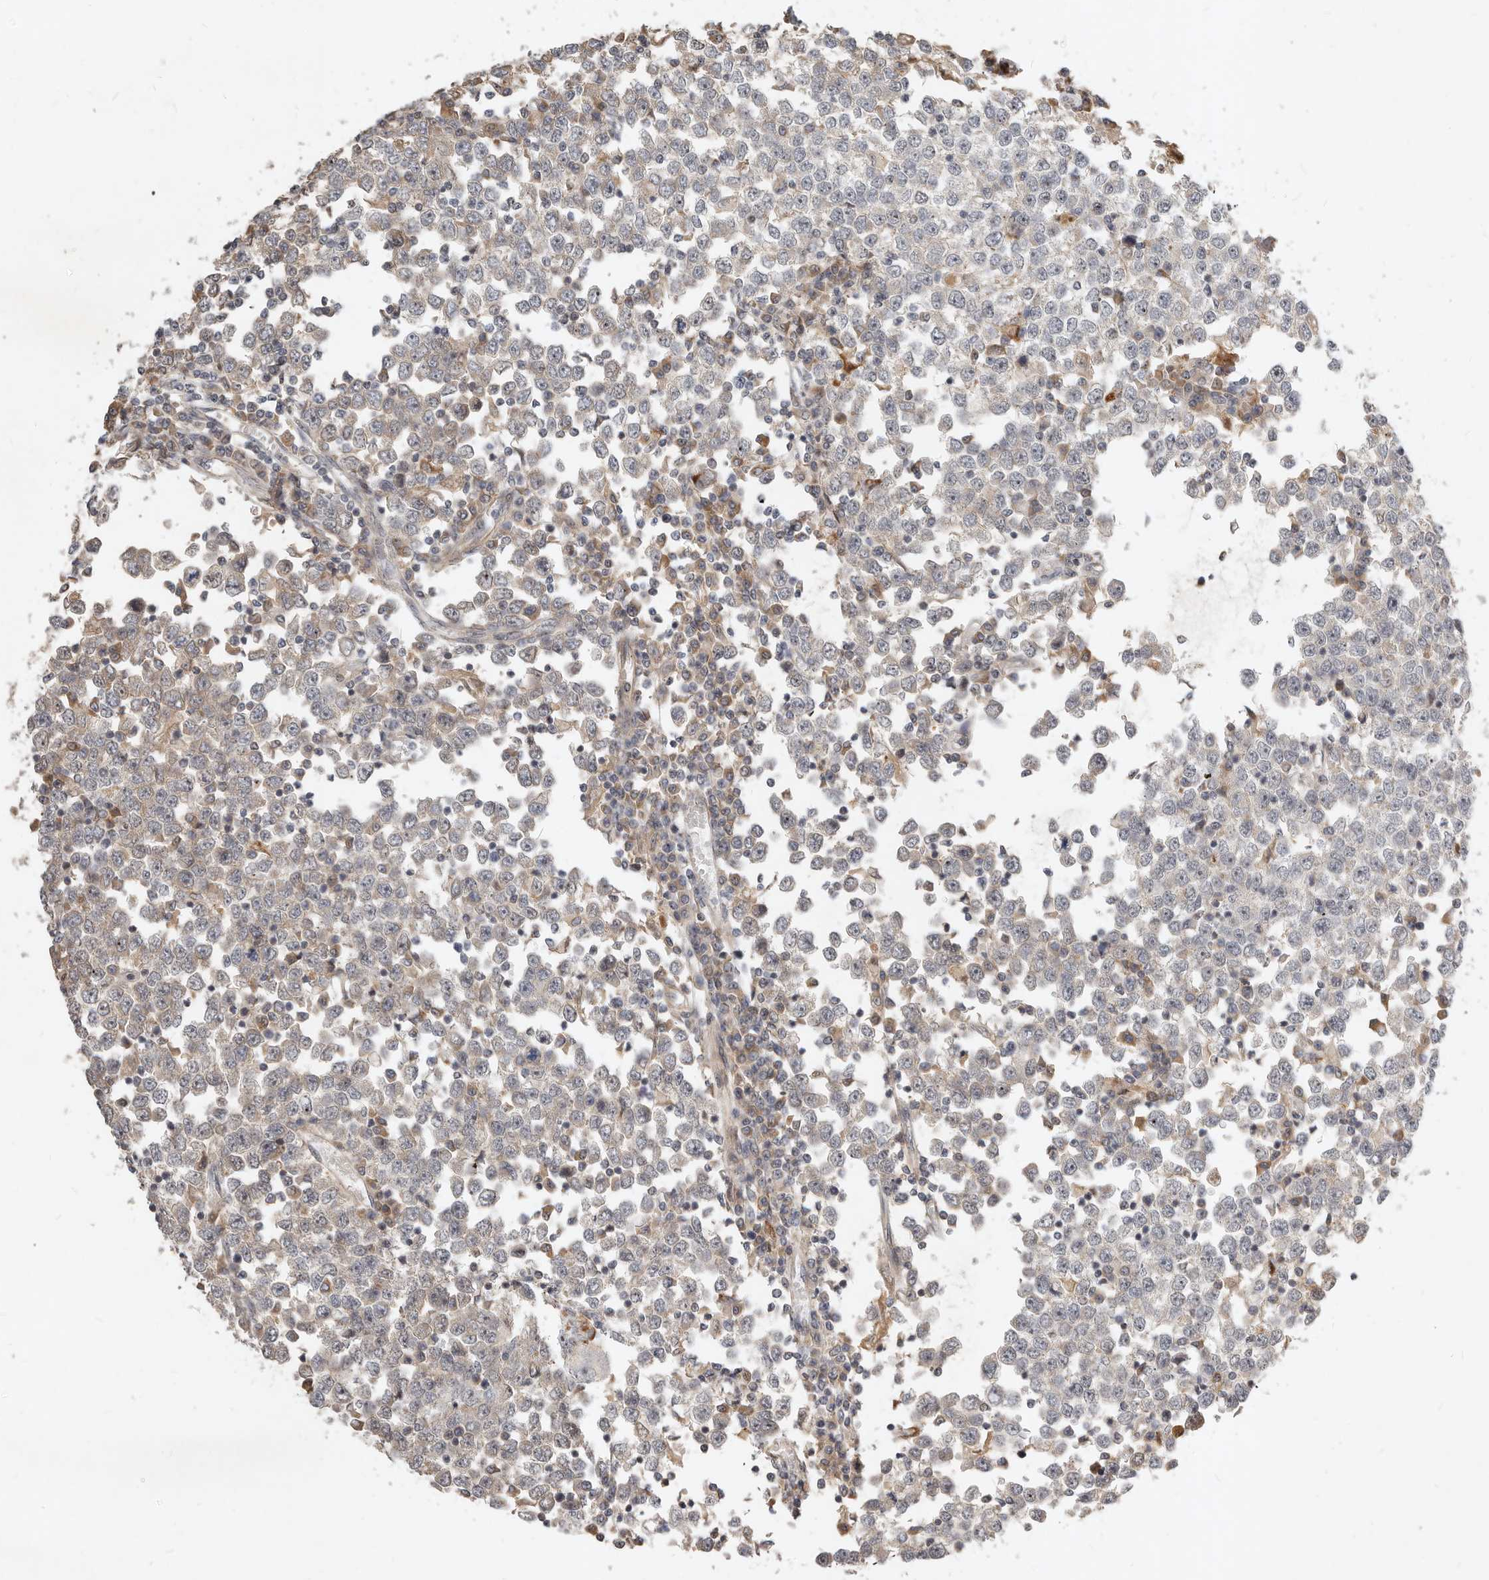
{"staining": {"intensity": "negative", "quantity": "none", "location": "none"}, "tissue": "testis cancer", "cell_type": "Tumor cells", "image_type": "cancer", "snomed": [{"axis": "morphology", "description": "Seminoma, NOS"}, {"axis": "topography", "description": "Testis"}], "caption": "Immunohistochemistry (IHC) histopathology image of neoplastic tissue: human testis cancer stained with DAB (3,3'-diaminobenzidine) demonstrates no significant protein expression in tumor cells.", "gene": "MICALL2", "patient": {"sex": "male", "age": 65}}